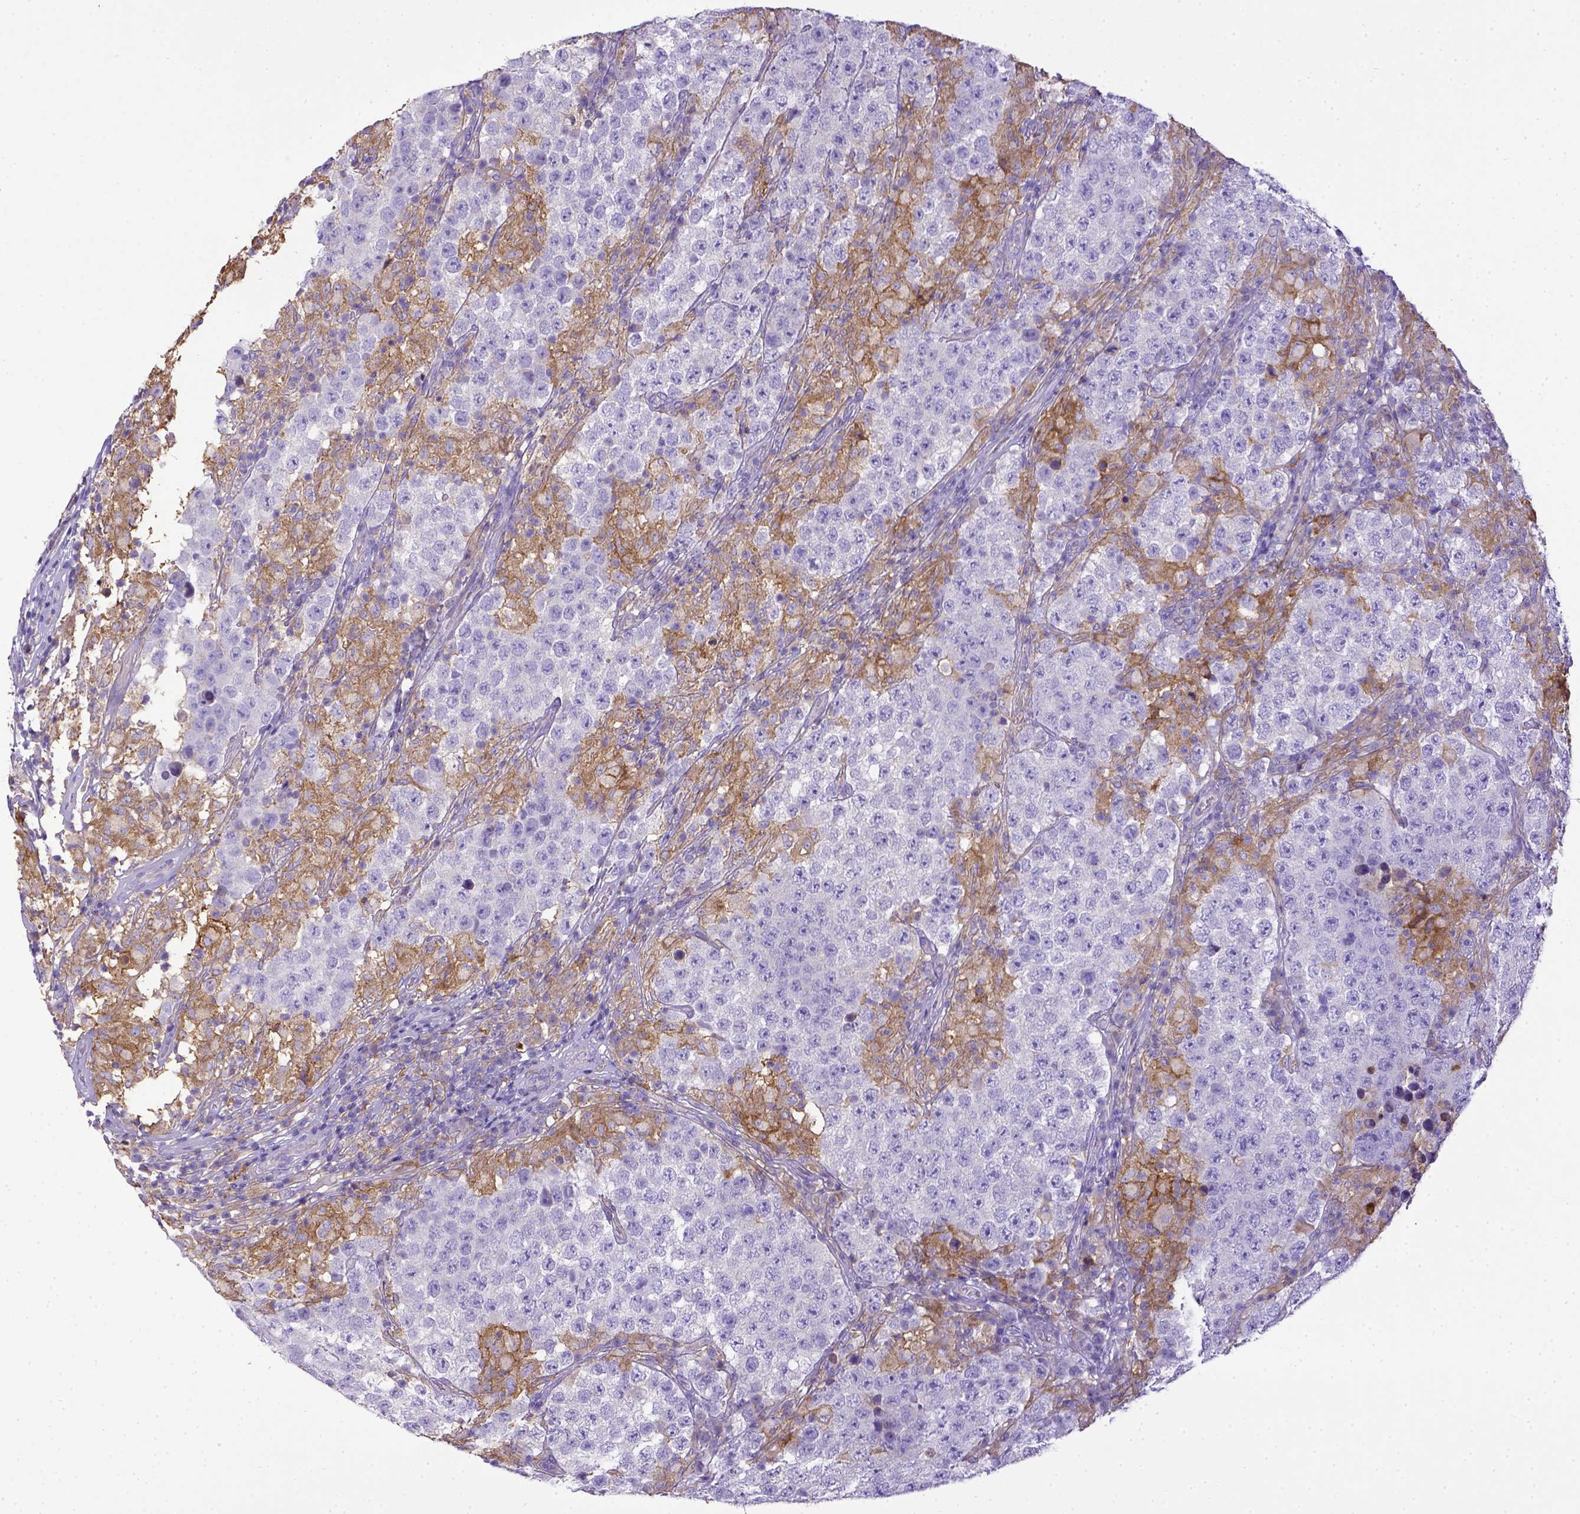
{"staining": {"intensity": "negative", "quantity": "none", "location": "none"}, "tissue": "testis cancer", "cell_type": "Tumor cells", "image_type": "cancer", "snomed": [{"axis": "morphology", "description": "Seminoma, NOS"}, {"axis": "morphology", "description": "Carcinoma, Embryonal, NOS"}, {"axis": "topography", "description": "Testis"}], "caption": "This histopathology image is of testis cancer stained with IHC to label a protein in brown with the nuclei are counter-stained blue. There is no positivity in tumor cells. The staining is performed using DAB (3,3'-diaminobenzidine) brown chromogen with nuclei counter-stained in using hematoxylin.", "gene": "CD40", "patient": {"sex": "male", "age": 41}}